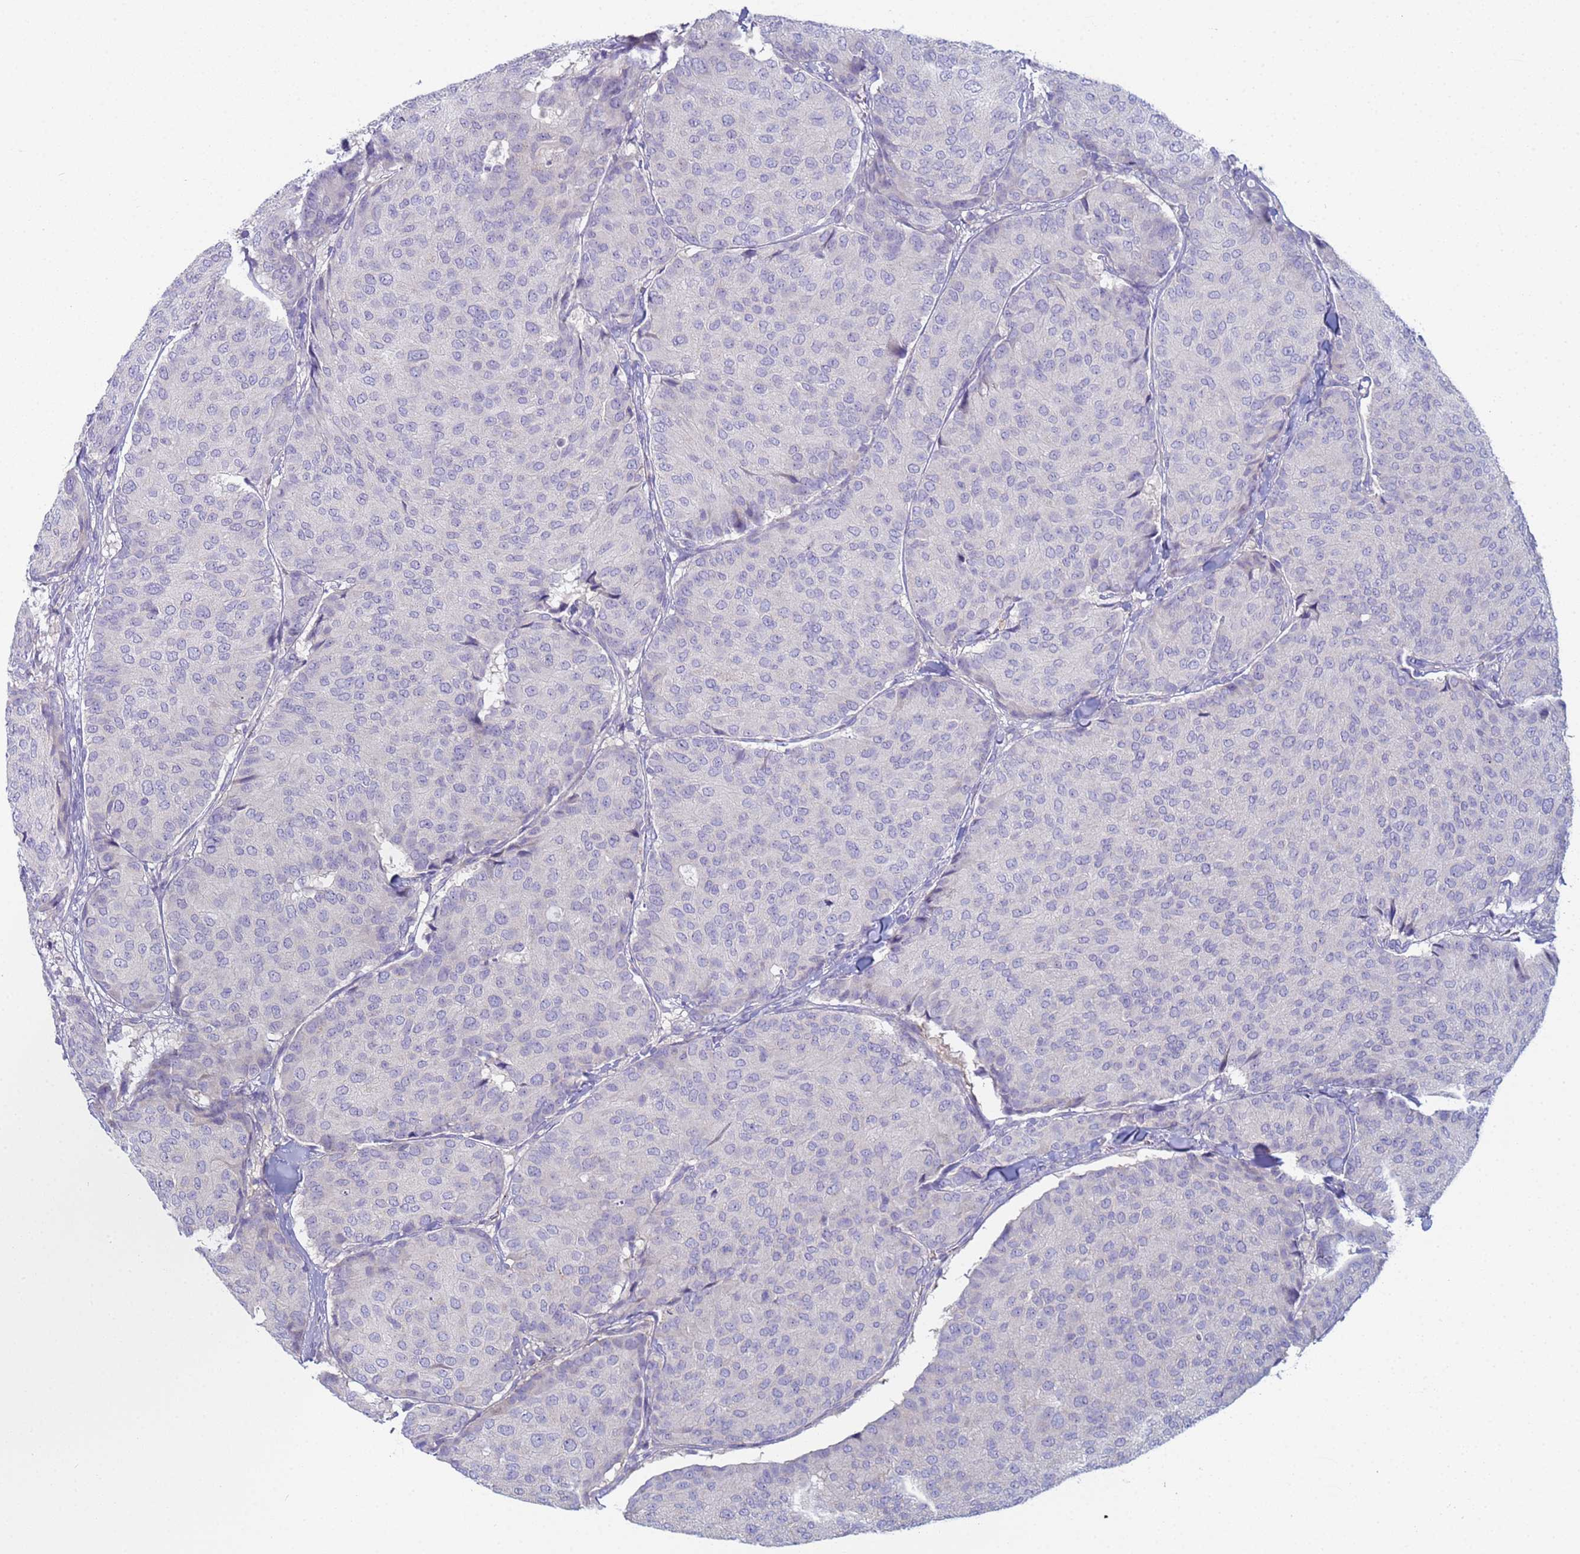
{"staining": {"intensity": "negative", "quantity": "none", "location": "none"}, "tissue": "breast cancer", "cell_type": "Tumor cells", "image_type": "cancer", "snomed": [{"axis": "morphology", "description": "Duct carcinoma"}, {"axis": "topography", "description": "Breast"}], "caption": "Histopathology image shows no protein expression in tumor cells of breast infiltrating ductal carcinoma tissue. (Stains: DAB (3,3'-diaminobenzidine) immunohistochemistry (IHC) with hematoxylin counter stain, Microscopy: brightfield microscopy at high magnification).", "gene": "CR1", "patient": {"sex": "female", "age": 75}}